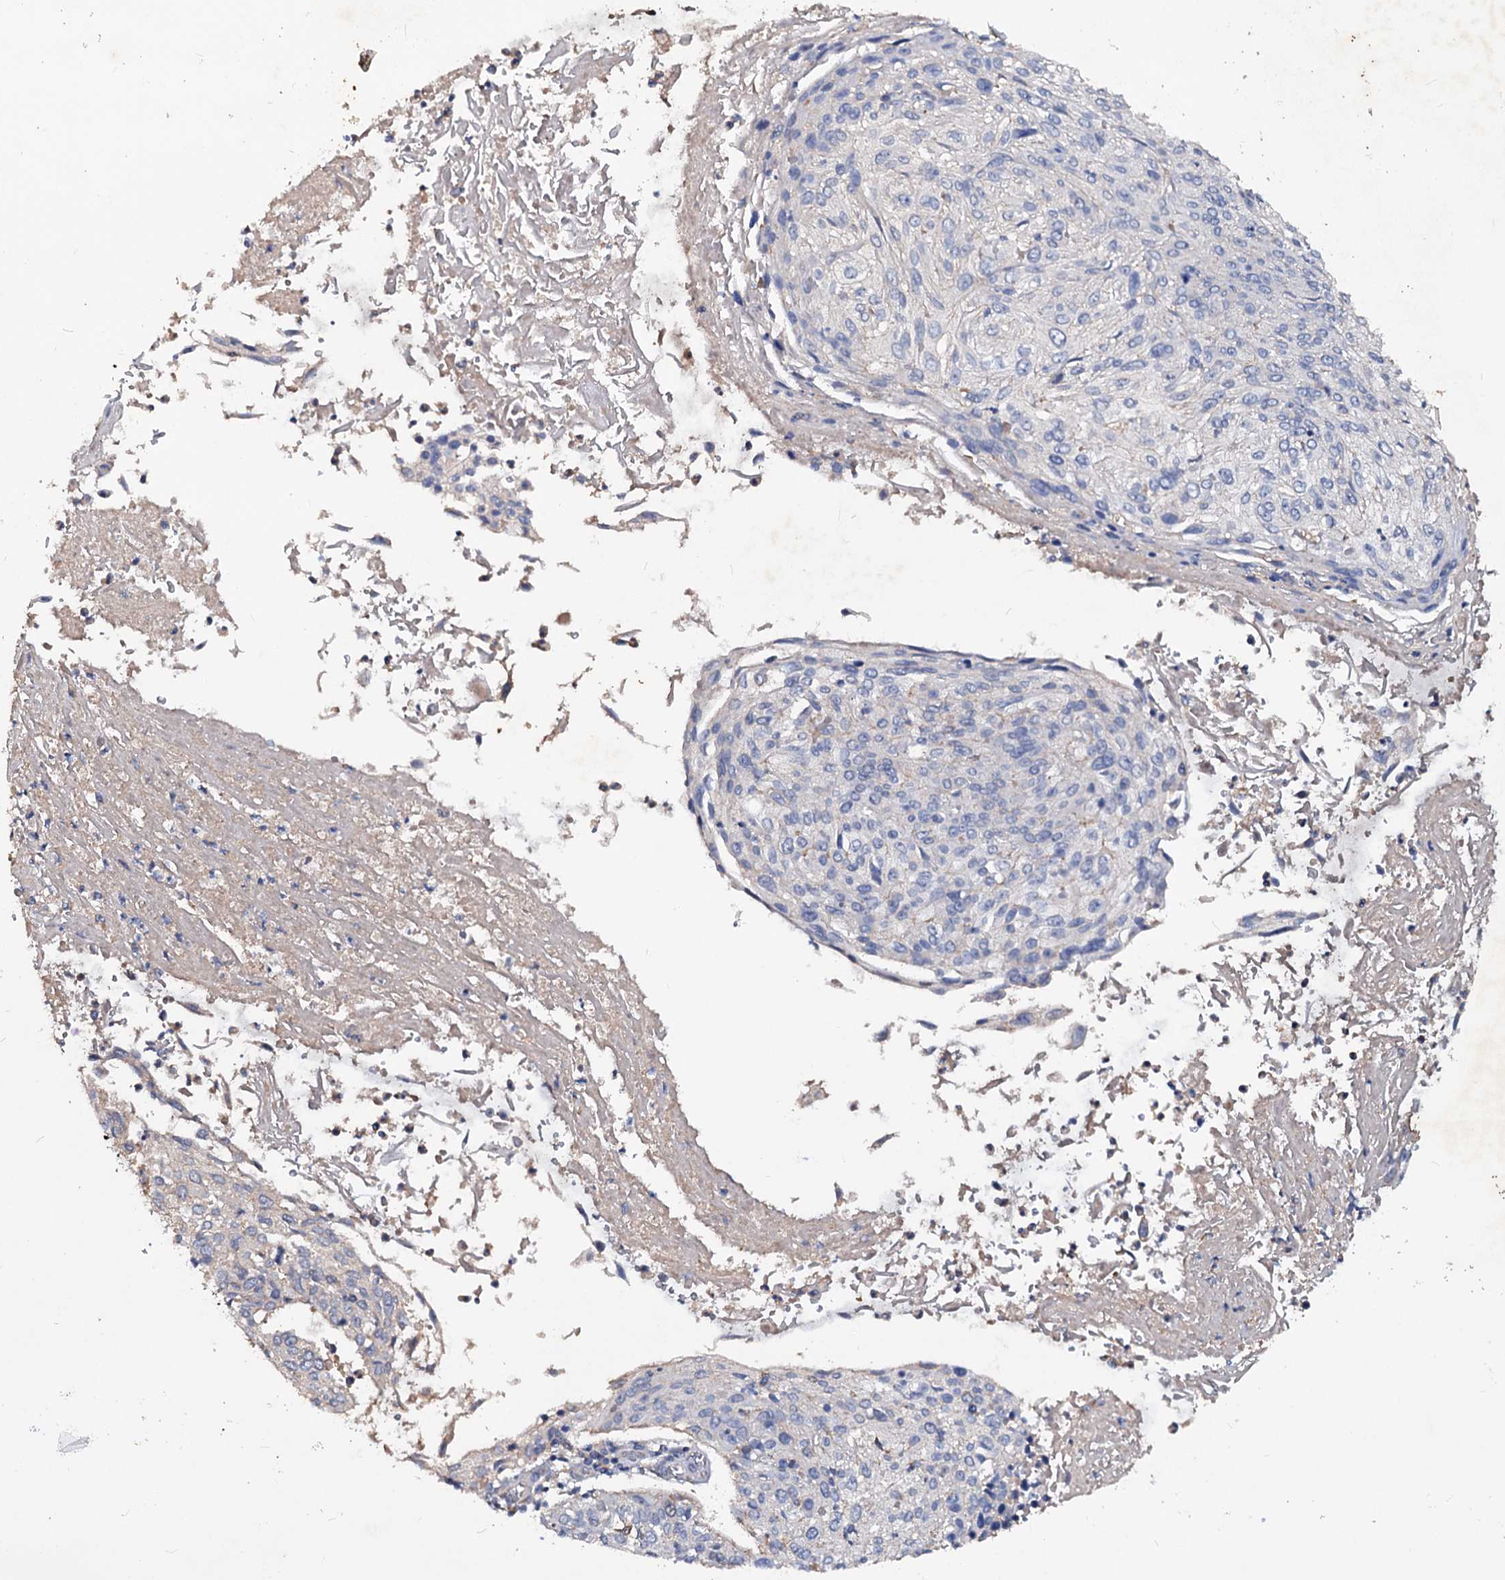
{"staining": {"intensity": "negative", "quantity": "none", "location": "none"}, "tissue": "cervical cancer", "cell_type": "Tumor cells", "image_type": "cancer", "snomed": [{"axis": "morphology", "description": "Squamous cell carcinoma, NOS"}, {"axis": "topography", "description": "Cervix"}], "caption": "Micrograph shows no protein positivity in tumor cells of squamous cell carcinoma (cervical) tissue.", "gene": "ACY3", "patient": {"sex": "female", "age": 51}}